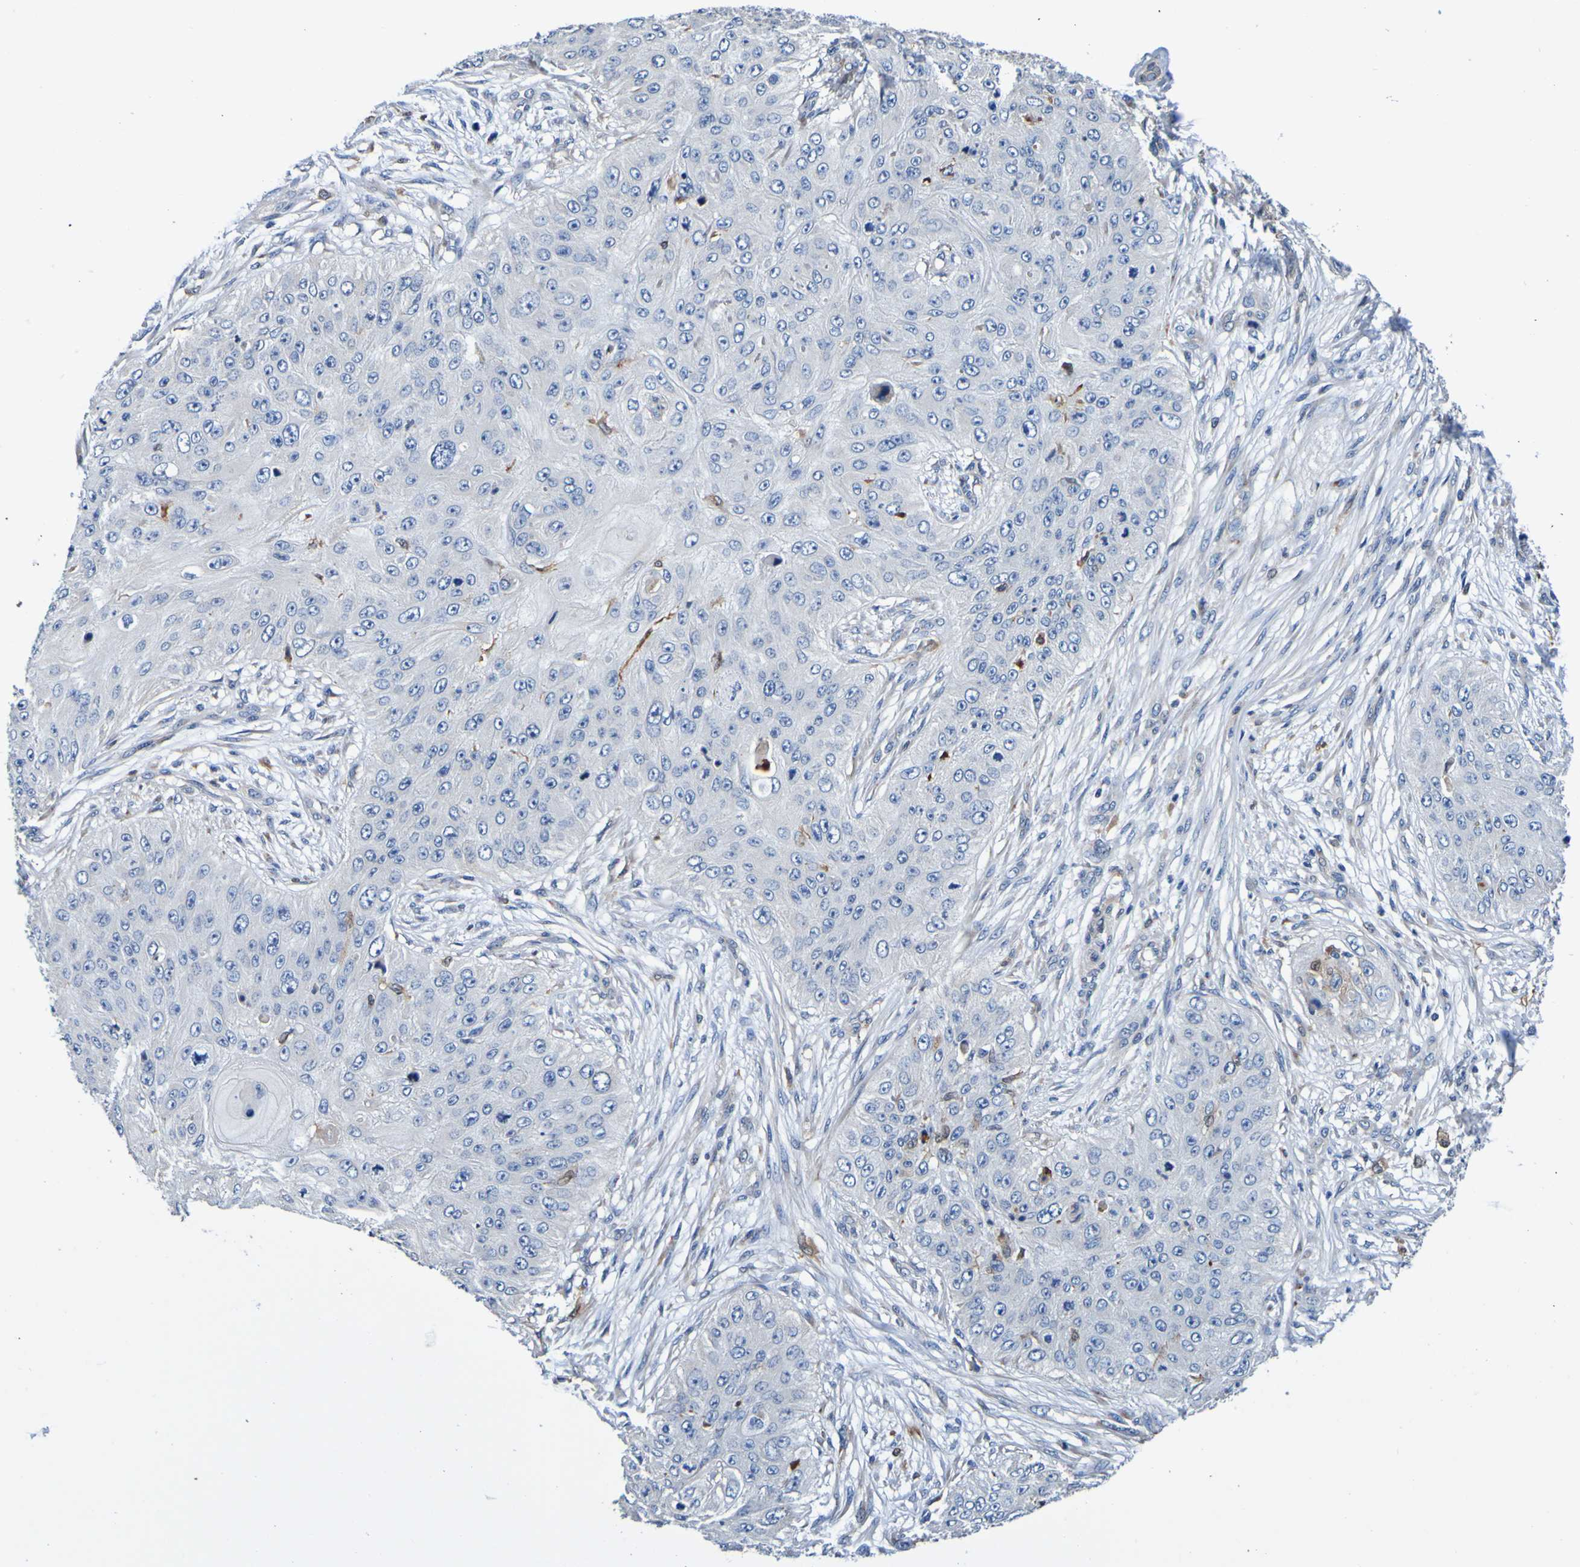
{"staining": {"intensity": "negative", "quantity": "none", "location": "none"}, "tissue": "skin cancer", "cell_type": "Tumor cells", "image_type": "cancer", "snomed": [{"axis": "morphology", "description": "Squamous cell carcinoma, NOS"}, {"axis": "topography", "description": "Skin"}], "caption": "Tumor cells are negative for protein expression in human skin cancer.", "gene": "METAP2", "patient": {"sex": "female", "age": 80}}